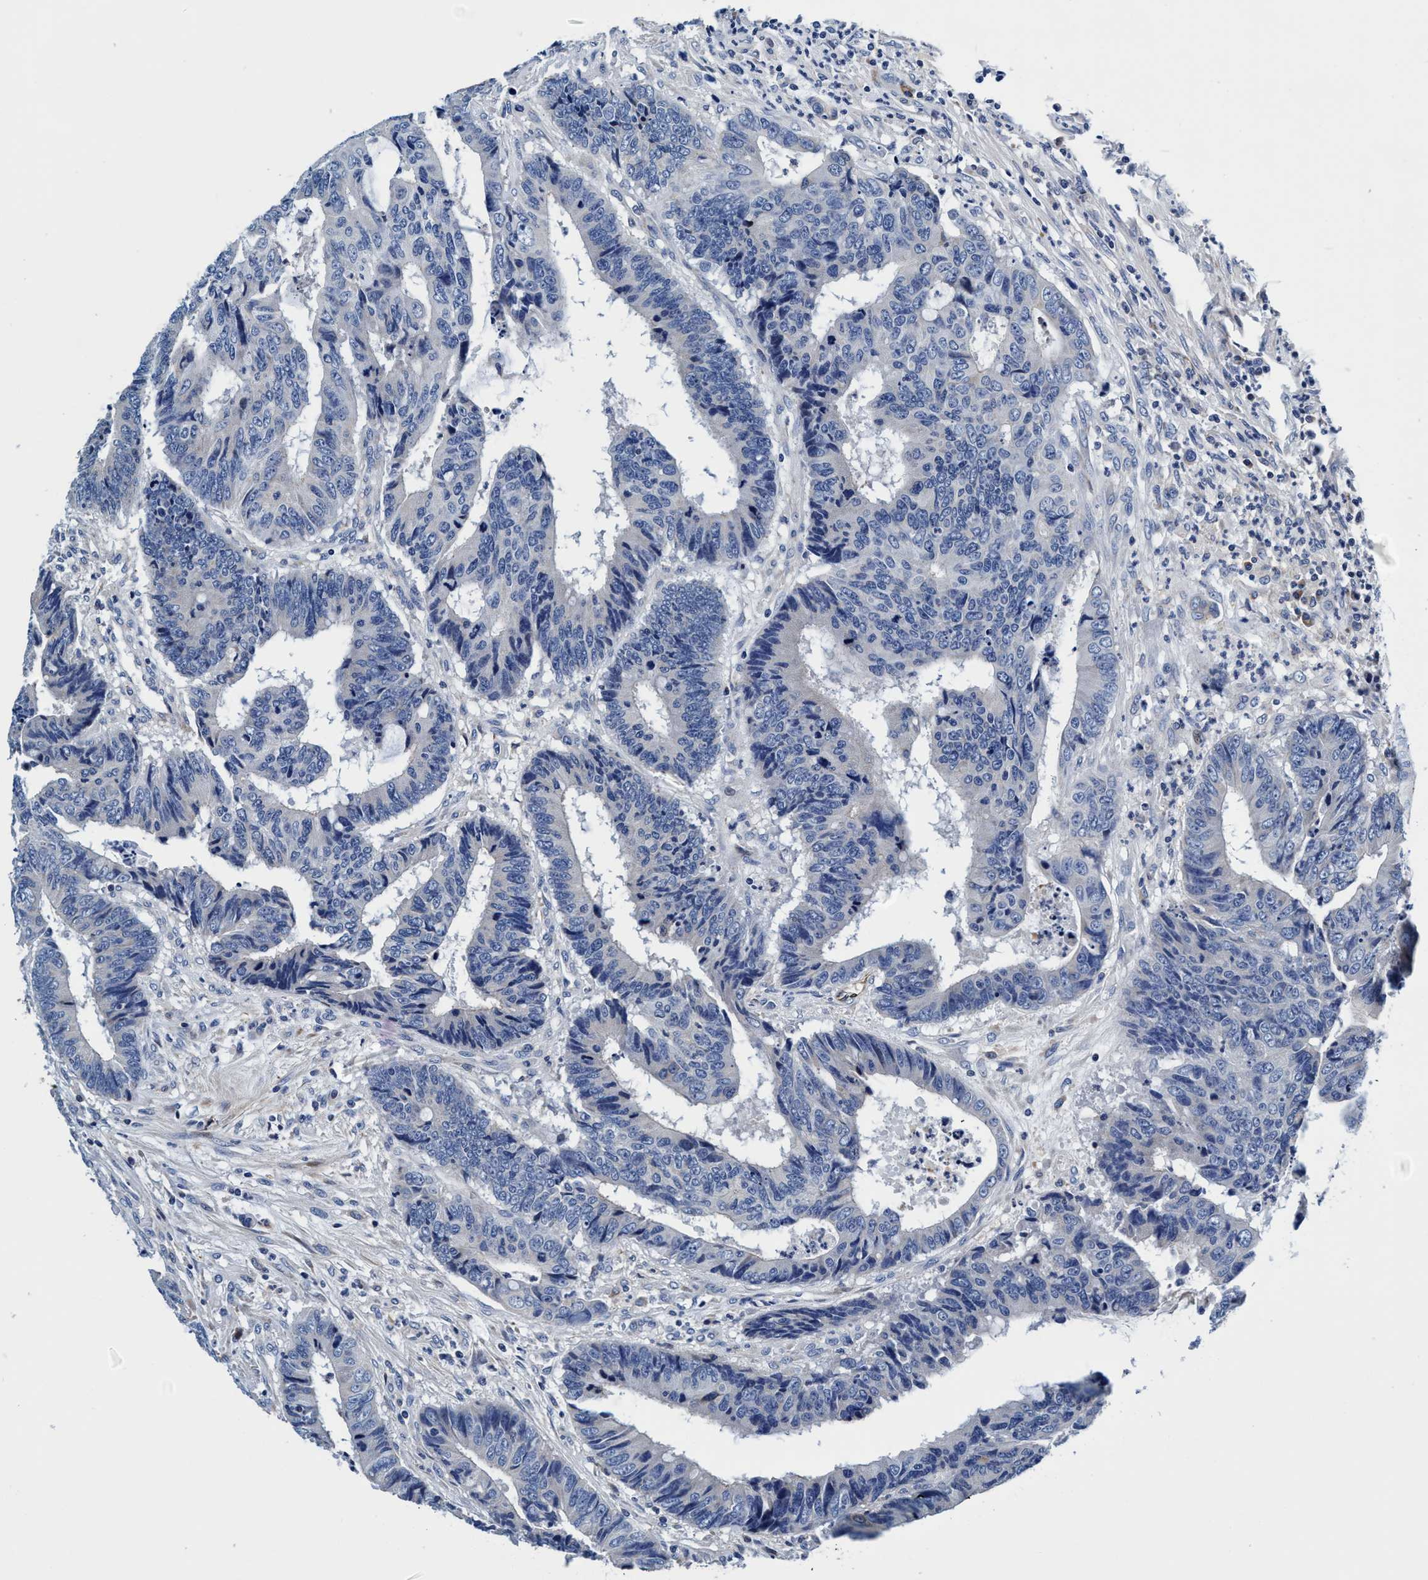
{"staining": {"intensity": "negative", "quantity": "none", "location": "none"}, "tissue": "colorectal cancer", "cell_type": "Tumor cells", "image_type": "cancer", "snomed": [{"axis": "morphology", "description": "Adenocarcinoma, NOS"}, {"axis": "topography", "description": "Rectum"}], "caption": "IHC of human colorectal adenocarcinoma reveals no positivity in tumor cells.", "gene": "UBALD2", "patient": {"sex": "male", "age": 84}}